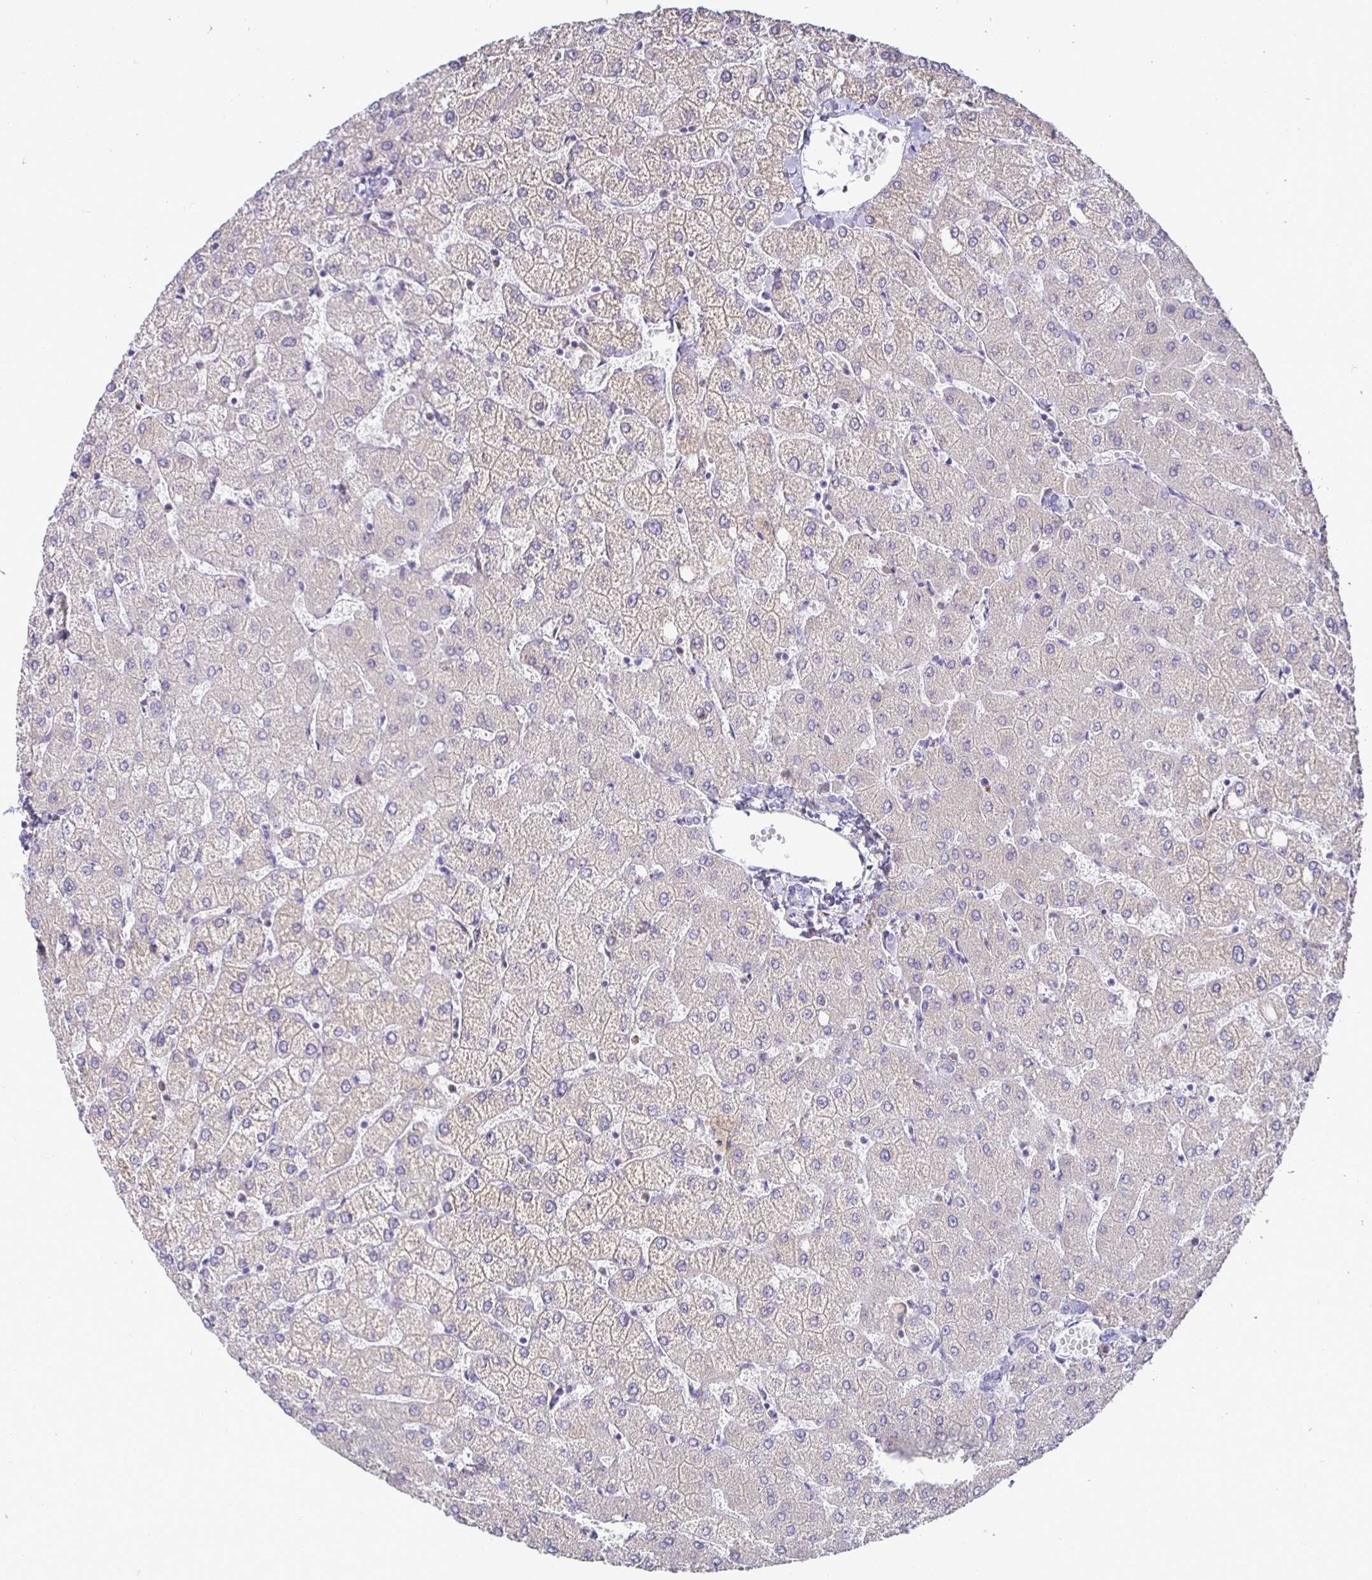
{"staining": {"intensity": "negative", "quantity": "none", "location": "none"}, "tissue": "liver", "cell_type": "Cholangiocytes", "image_type": "normal", "snomed": [{"axis": "morphology", "description": "Normal tissue, NOS"}, {"axis": "topography", "description": "Liver"}], "caption": "IHC histopathology image of unremarkable liver: liver stained with DAB (3,3'-diaminobenzidine) exhibits no significant protein positivity in cholangiocytes.", "gene": "SIRPA", "patient": {"sex": "female", "age": 54}}